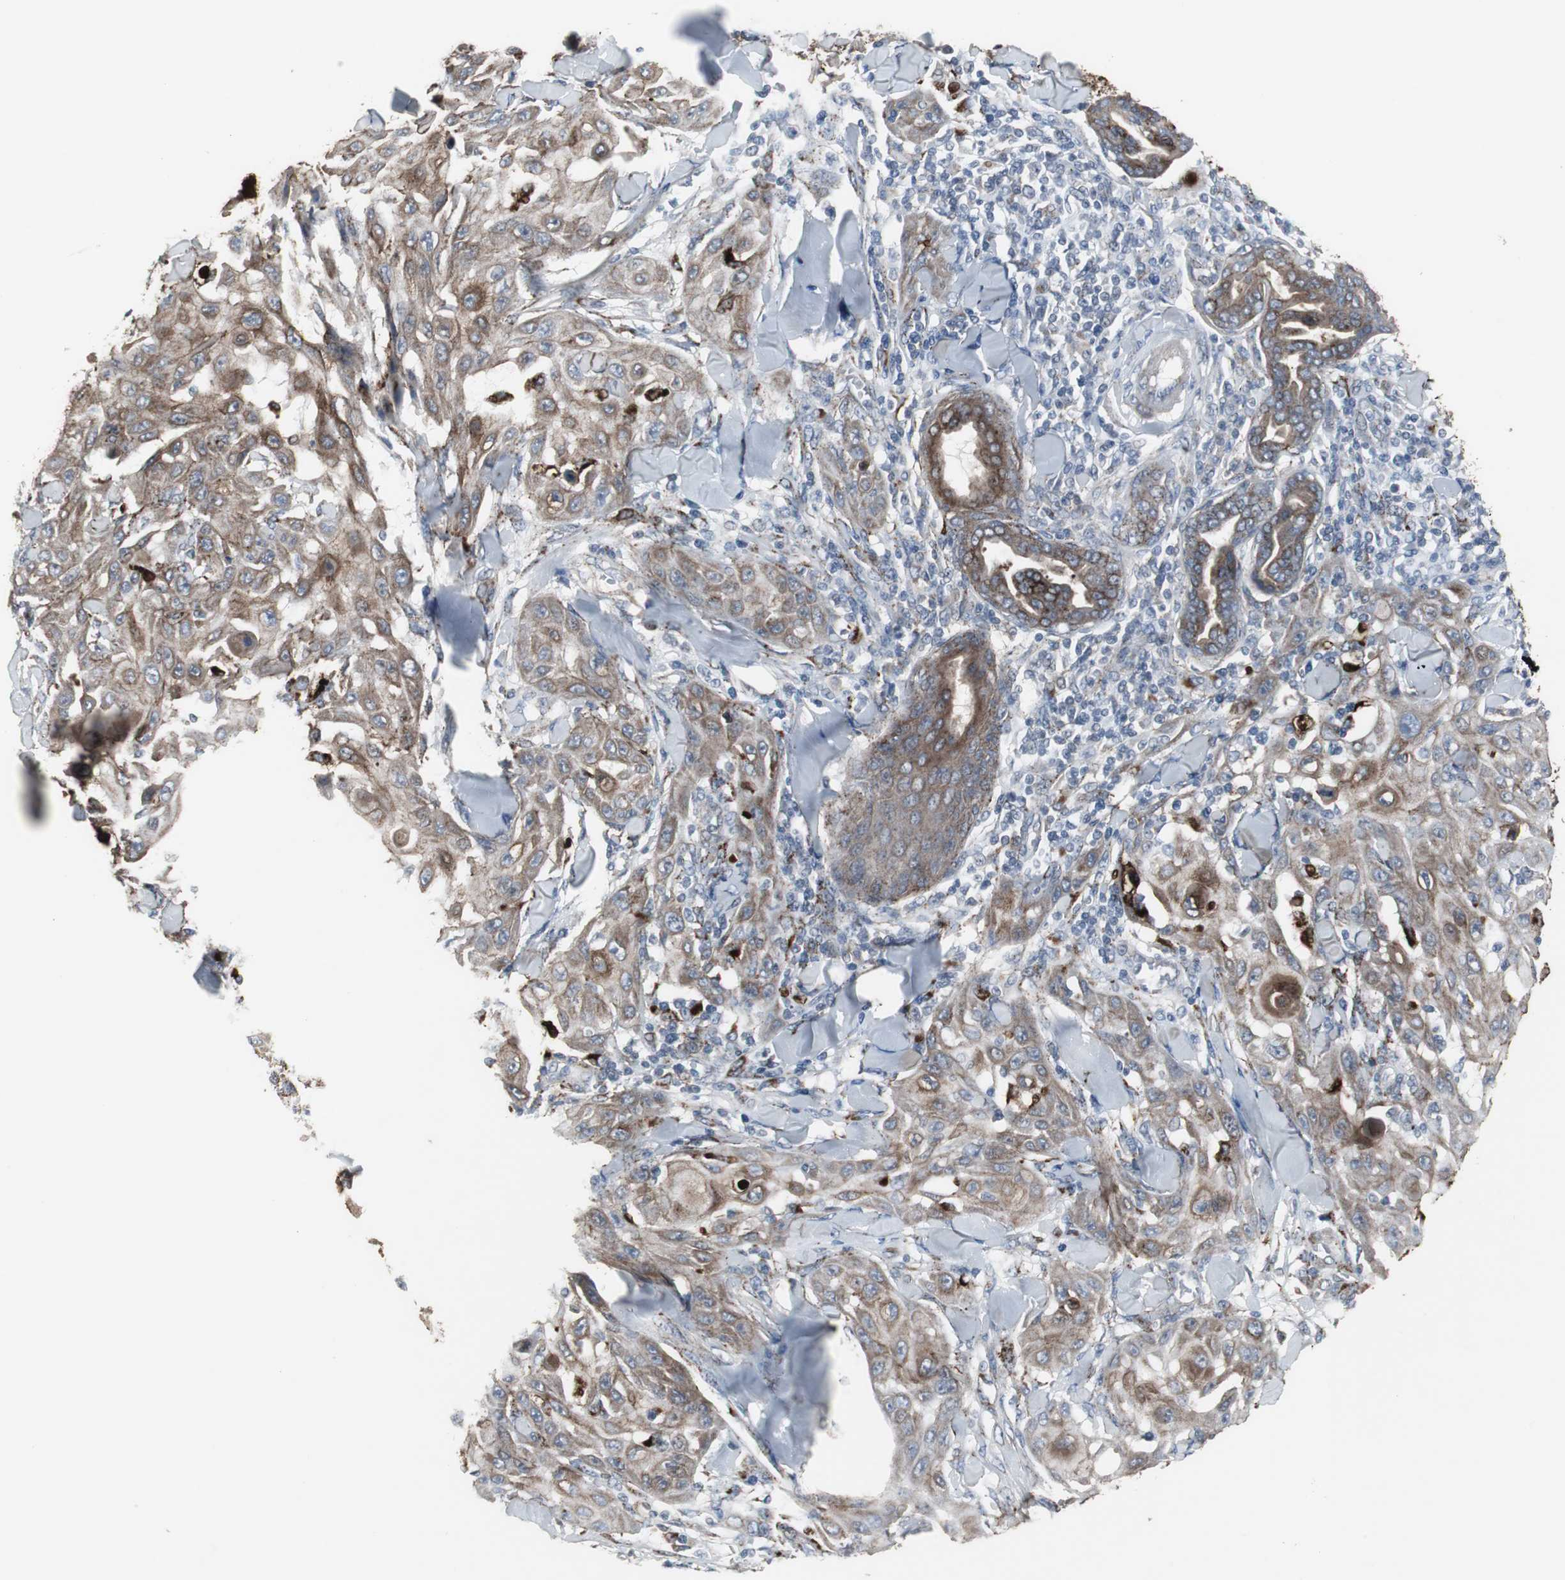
{"staining": {"intensity": "moderate", "quantity": ">75%", "location": "cytoplasmic/membranous"}, "tissue": "skin cancer", "cell_type": "Tumor cells", "image_type": "cancer", "snomed": [{"axis": "morphology", "description": "Squamous cell carcinoma, NOS"}, {"axis": "topography", "description": "Skin"}], "caption": "Immunohistochemical staining of human skin cancer reveals medium levels of moderate cytoplasmic/membranous expression in approximately >75% of tumor cells.", "gene": "GBA1", "patient": {"sex": "male", "age": 24}}